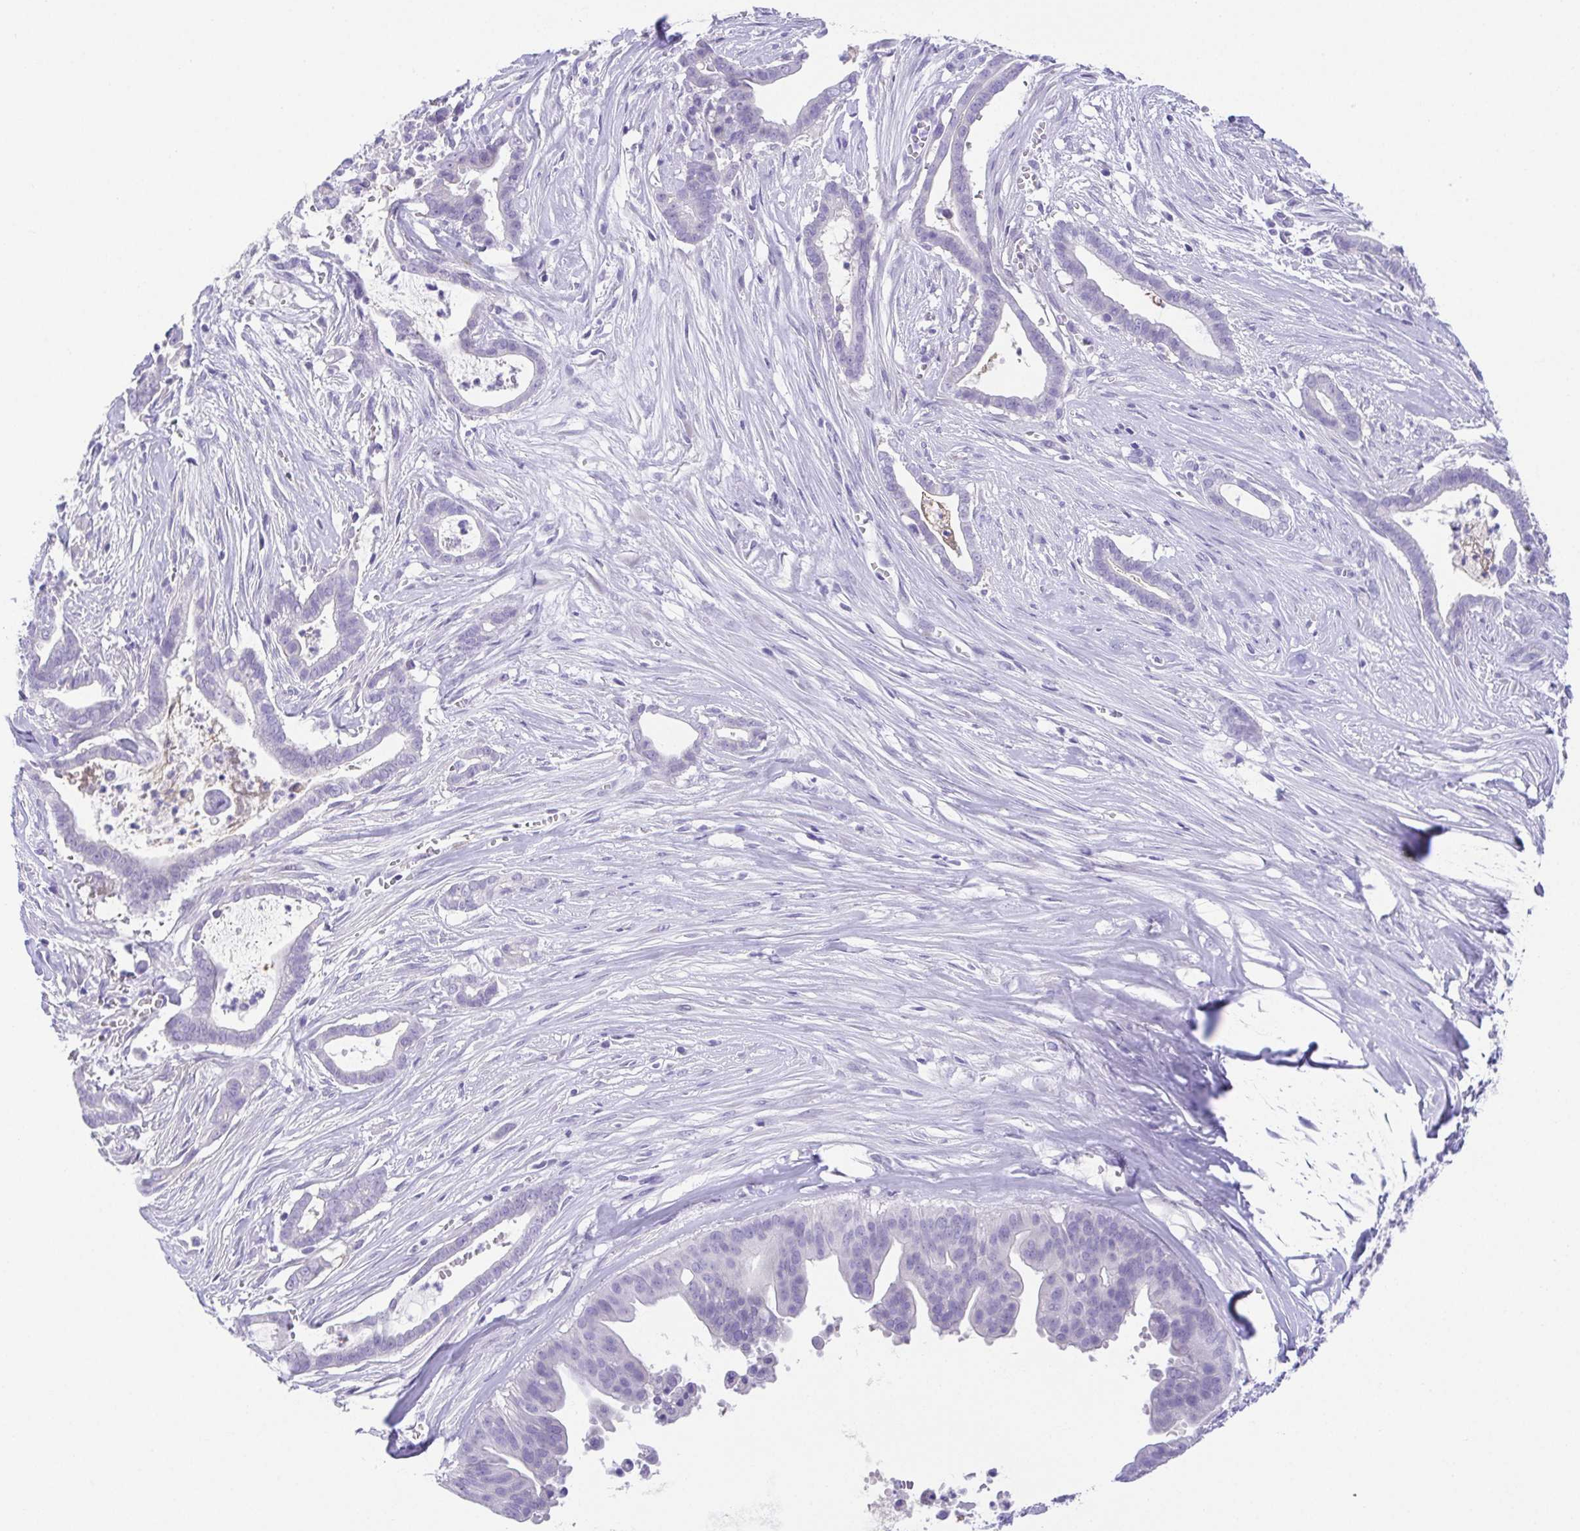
{"staining": {"intensity": "negative", "quantity": "none", "location": "none"}, "tissue": "pancreatic cancer", "cell_type": "Tumor cells", "image_type": "cancer", "snomed": [{"axis": "morphology", "description": "Adenocarcinoma, NOS"}, {"axis": "topography", "description": "Pancreas"}], "caption": "Immunohistochemical staining of adenocarcinoma (pancreatic) shows no significant staining in tumor cells.", "gene": "SPATA4", "patient": {"sex": "male", "age": 61}}